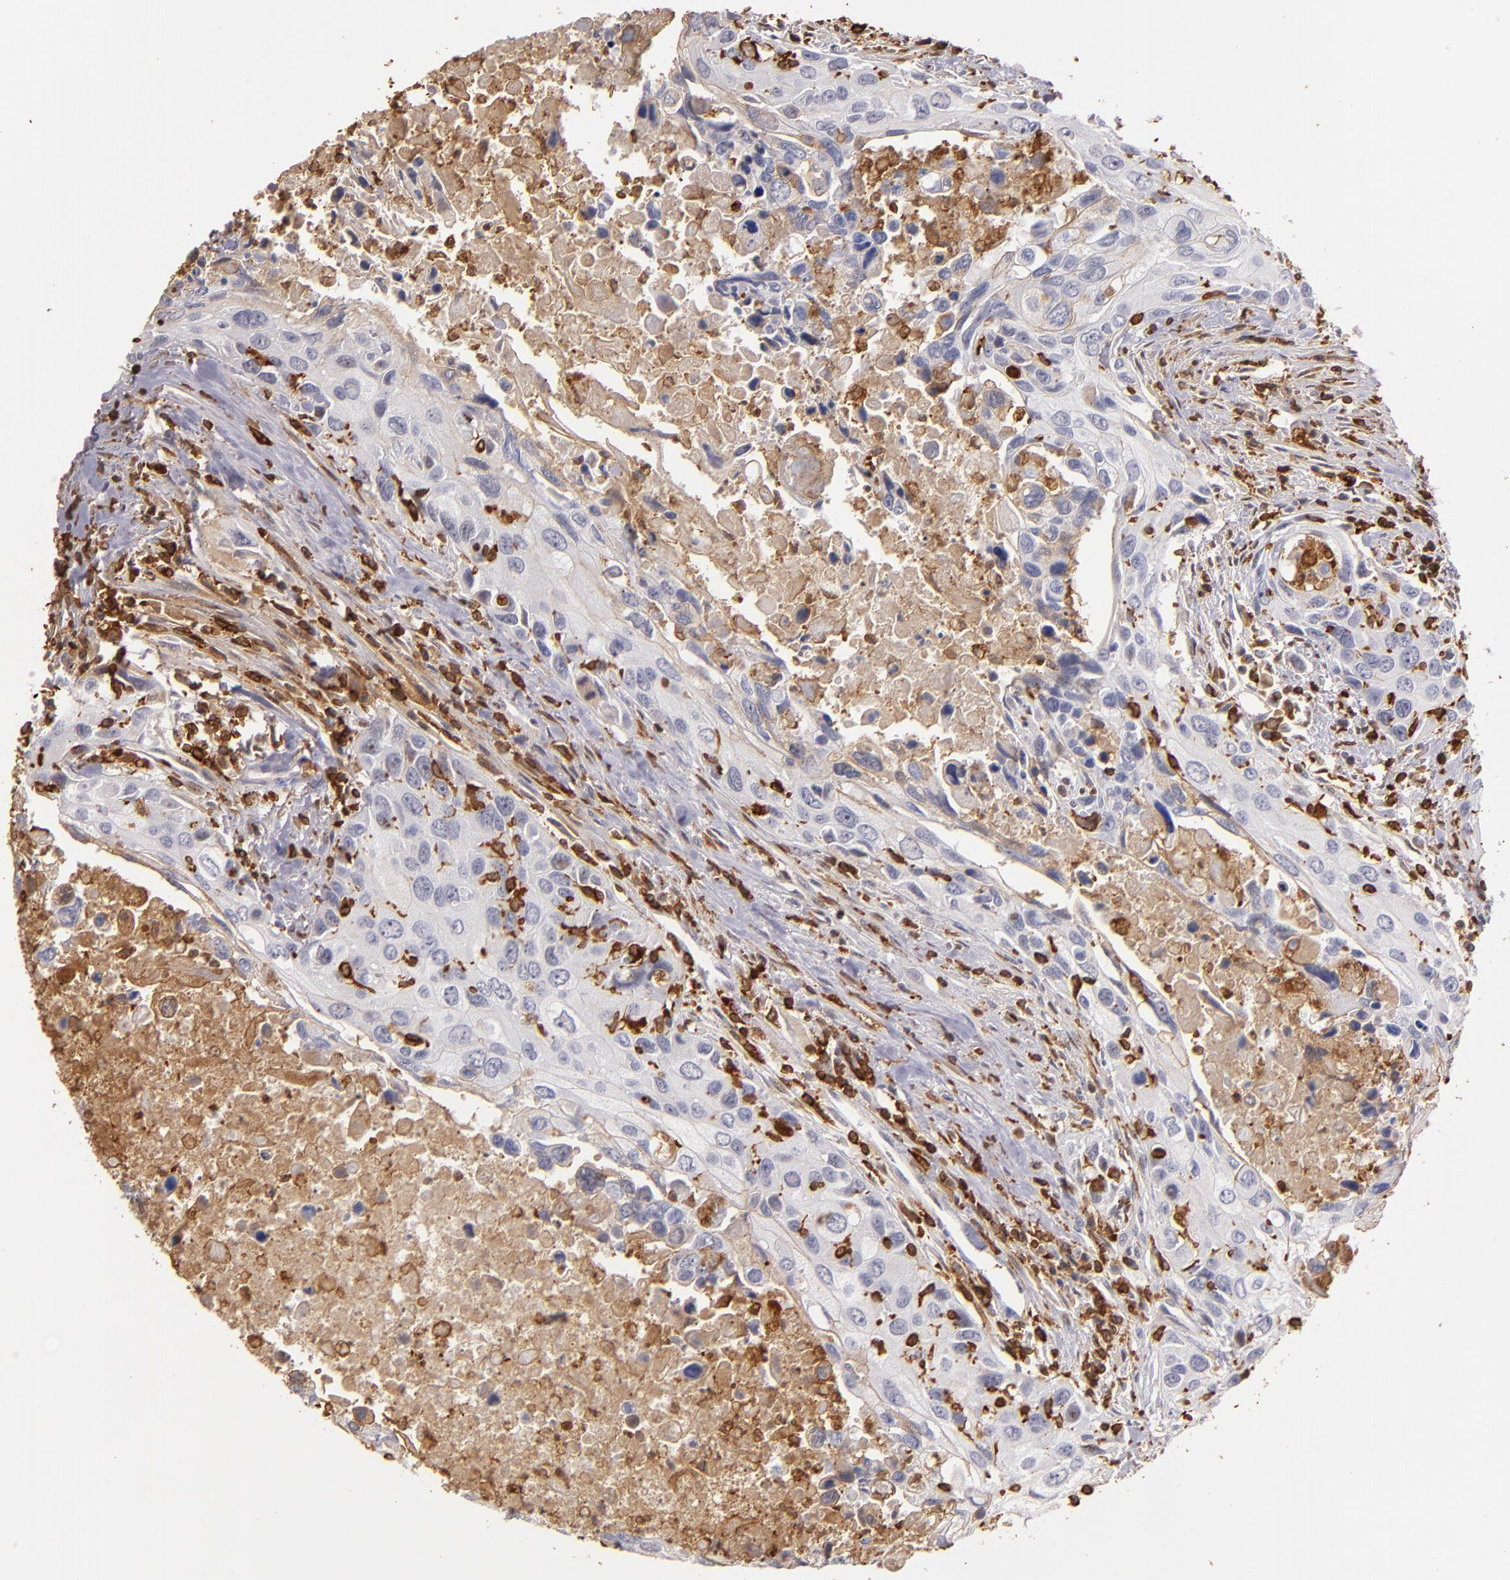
{"staining": {"intensity": "negative", "quantity": "none", "location": "none"}, "tissue": "urothelial cancer", "cell_type": "Tumor cells", "image_type": "cancer", "snomed": [{"axis": "morphology", "description": "Urothelial carcinoma, High grade"}, {"axis": "topography", "description": "Urinary bladder"}], "caption": "Tumor cells show no significant protein expression in urothelial cancer.", "gene": "WAS", "patient": {"sex": "male", "age": 71}}